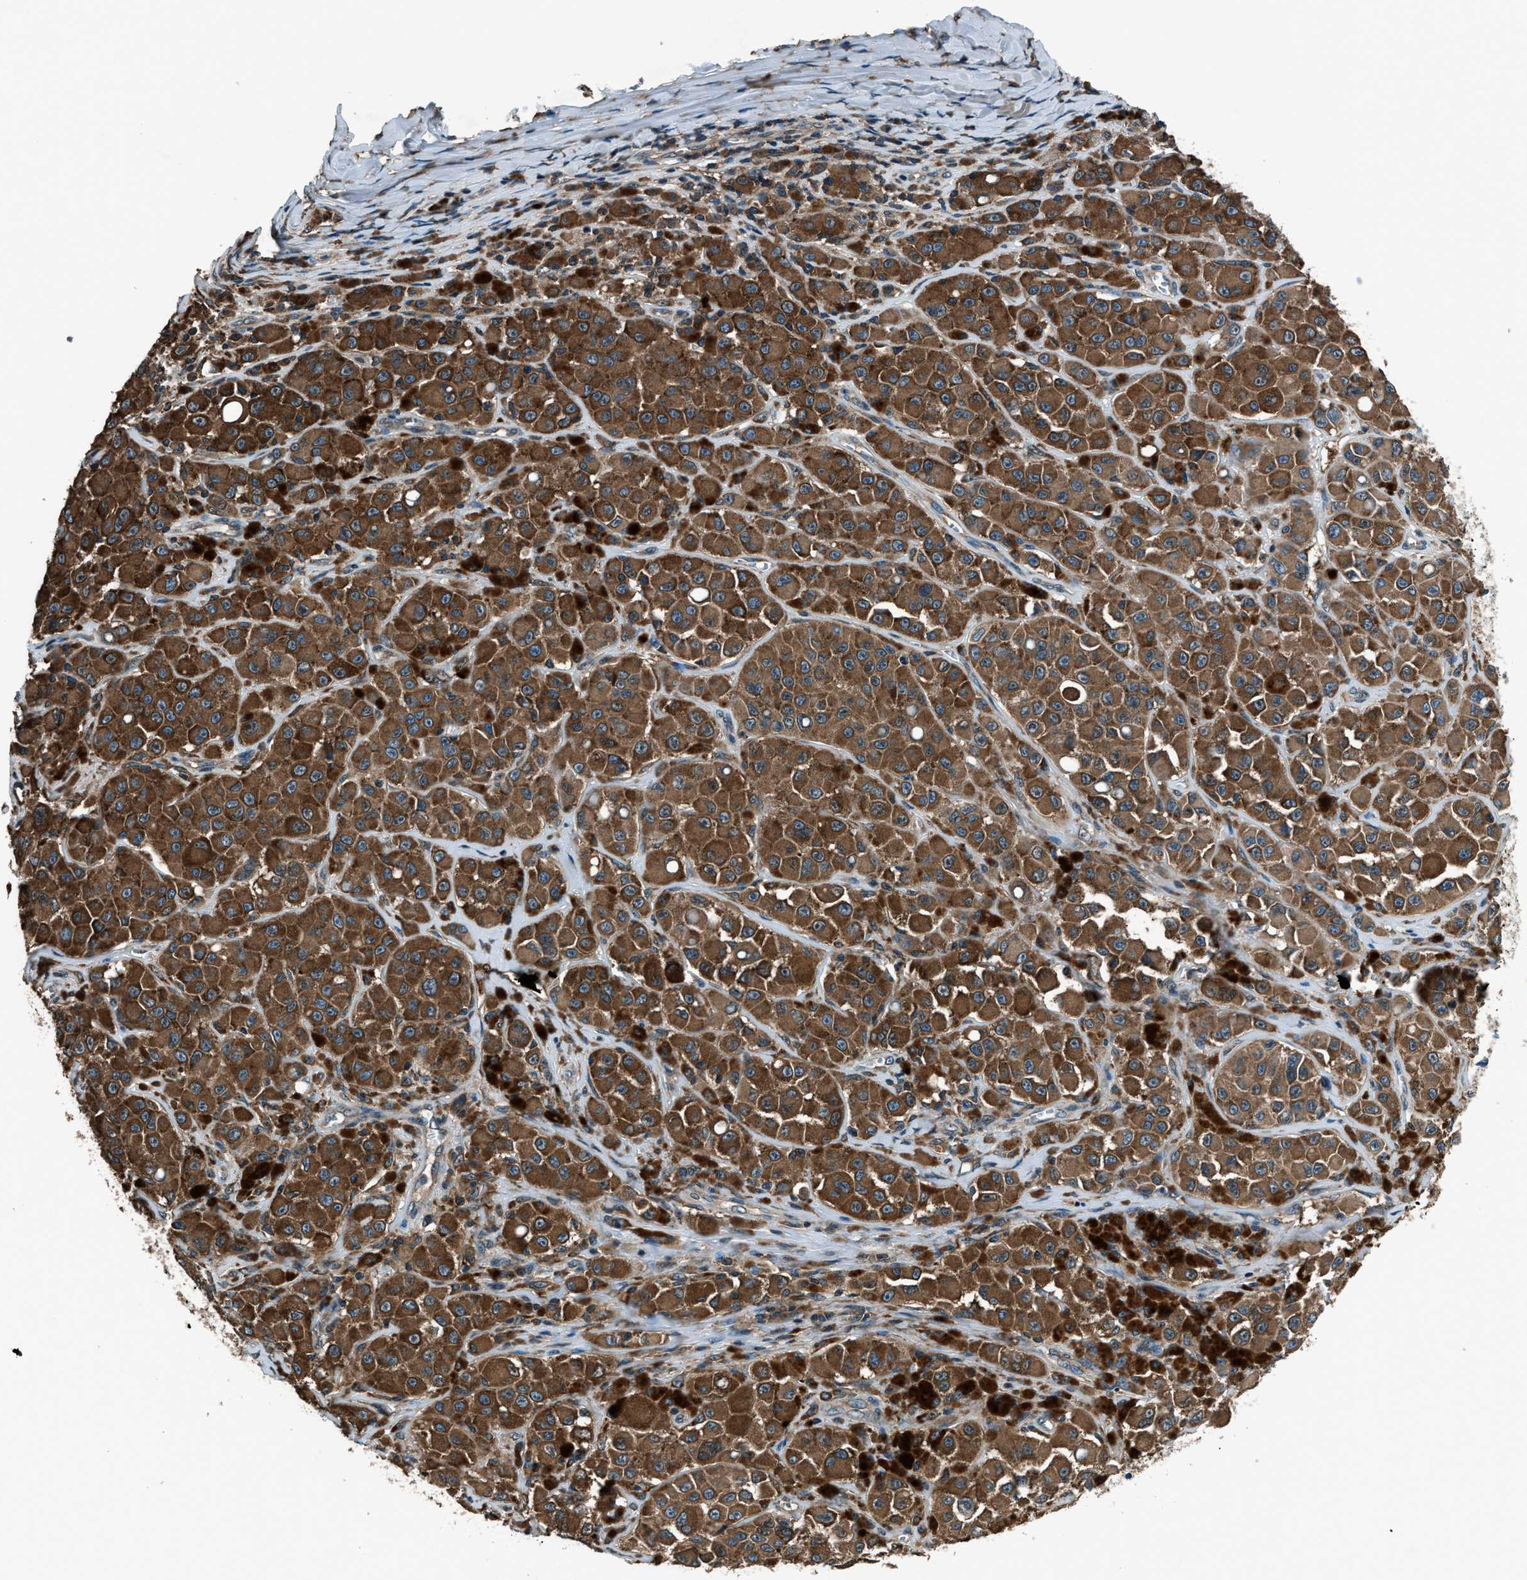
{"staining": {"intensity": "strong", "quantity": ">75%", "location": "cytoplasmic/membranous"}, "tissue": "melanoma", "cell_type": "Tumor cells", "image_type": "cancer", "snomed": [{"axis": "morphology", "description": "Malignant melanoma, NOS"}, {"axis": "topography", "description": "Skin"}], "caption": "Immunohistochemistry of human malignant melanoma exhibits high levels of strong cytoplasmic/membranous positivity in approximately >75% of tumor cells. The staining is performed using DAB (3,3'-diaminobenzidine) brown chromogen to label protein expression. The nuclei are counter-stained blue using hematoxylin.", "gene": "ARFGAP2", "patient": {"sex": "male", "age": 84}}